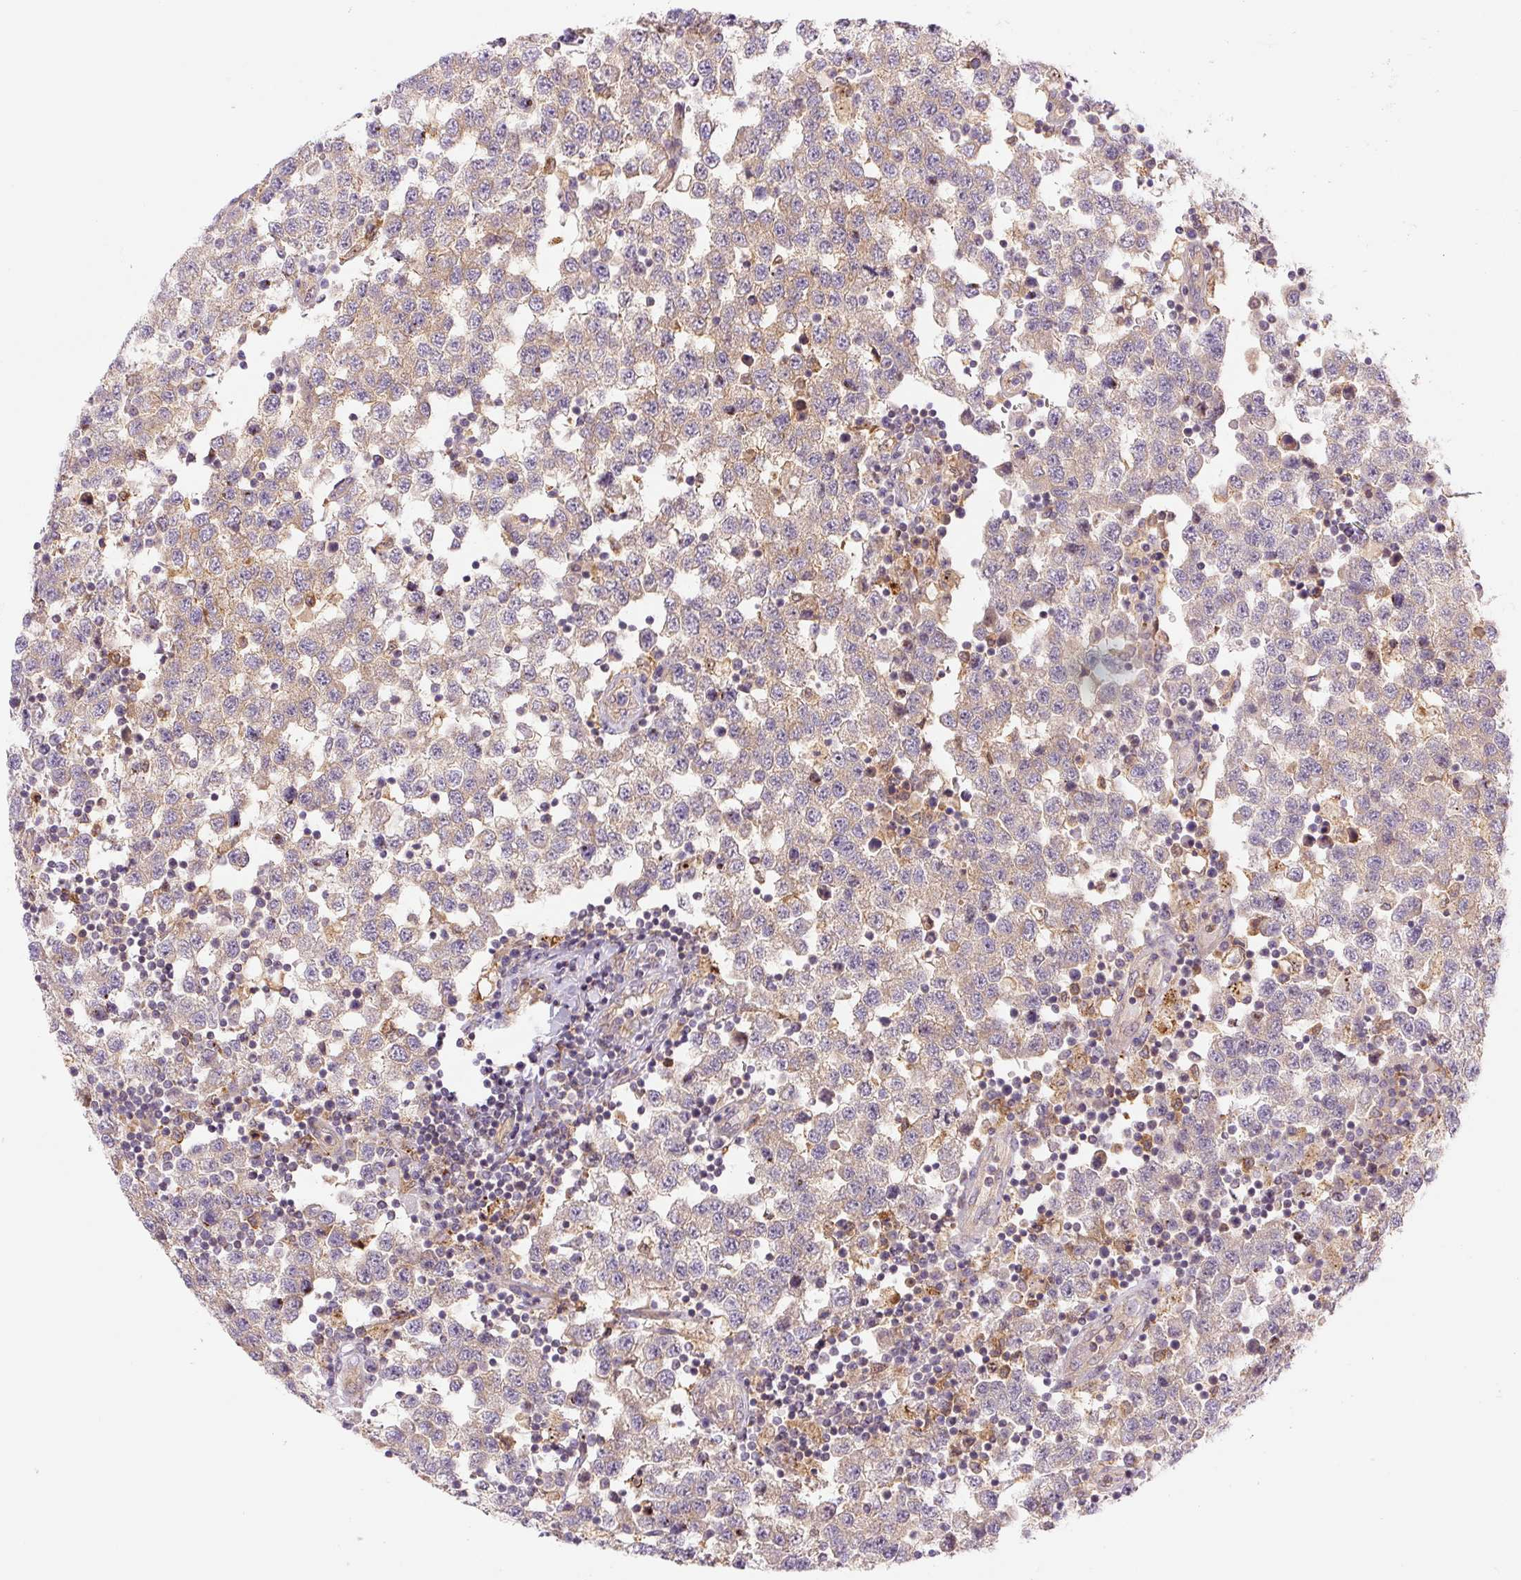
{"staining": {"intensity": "negative", "quantity": "none", "location": "none"}, "tissue": "testis cancer", "cell_type": "Tumor cells", "image_type": "cancer", "snomed": [{"axis": "morphology", "description": "Seminoma, NOS"}, {"axis": "topography", "description": "Testis"}], "caption": "Immunohistochemistry micrograph of seminoma (testis) stained for a protein (brown), which reveals no staining in tumor cells. The staining is performed using DAB brown chromogen with nuclei counter-stained in using hematoxylin.", "gene": "ZSWIM7", "patient": {"sex": "male", "age": 34}}